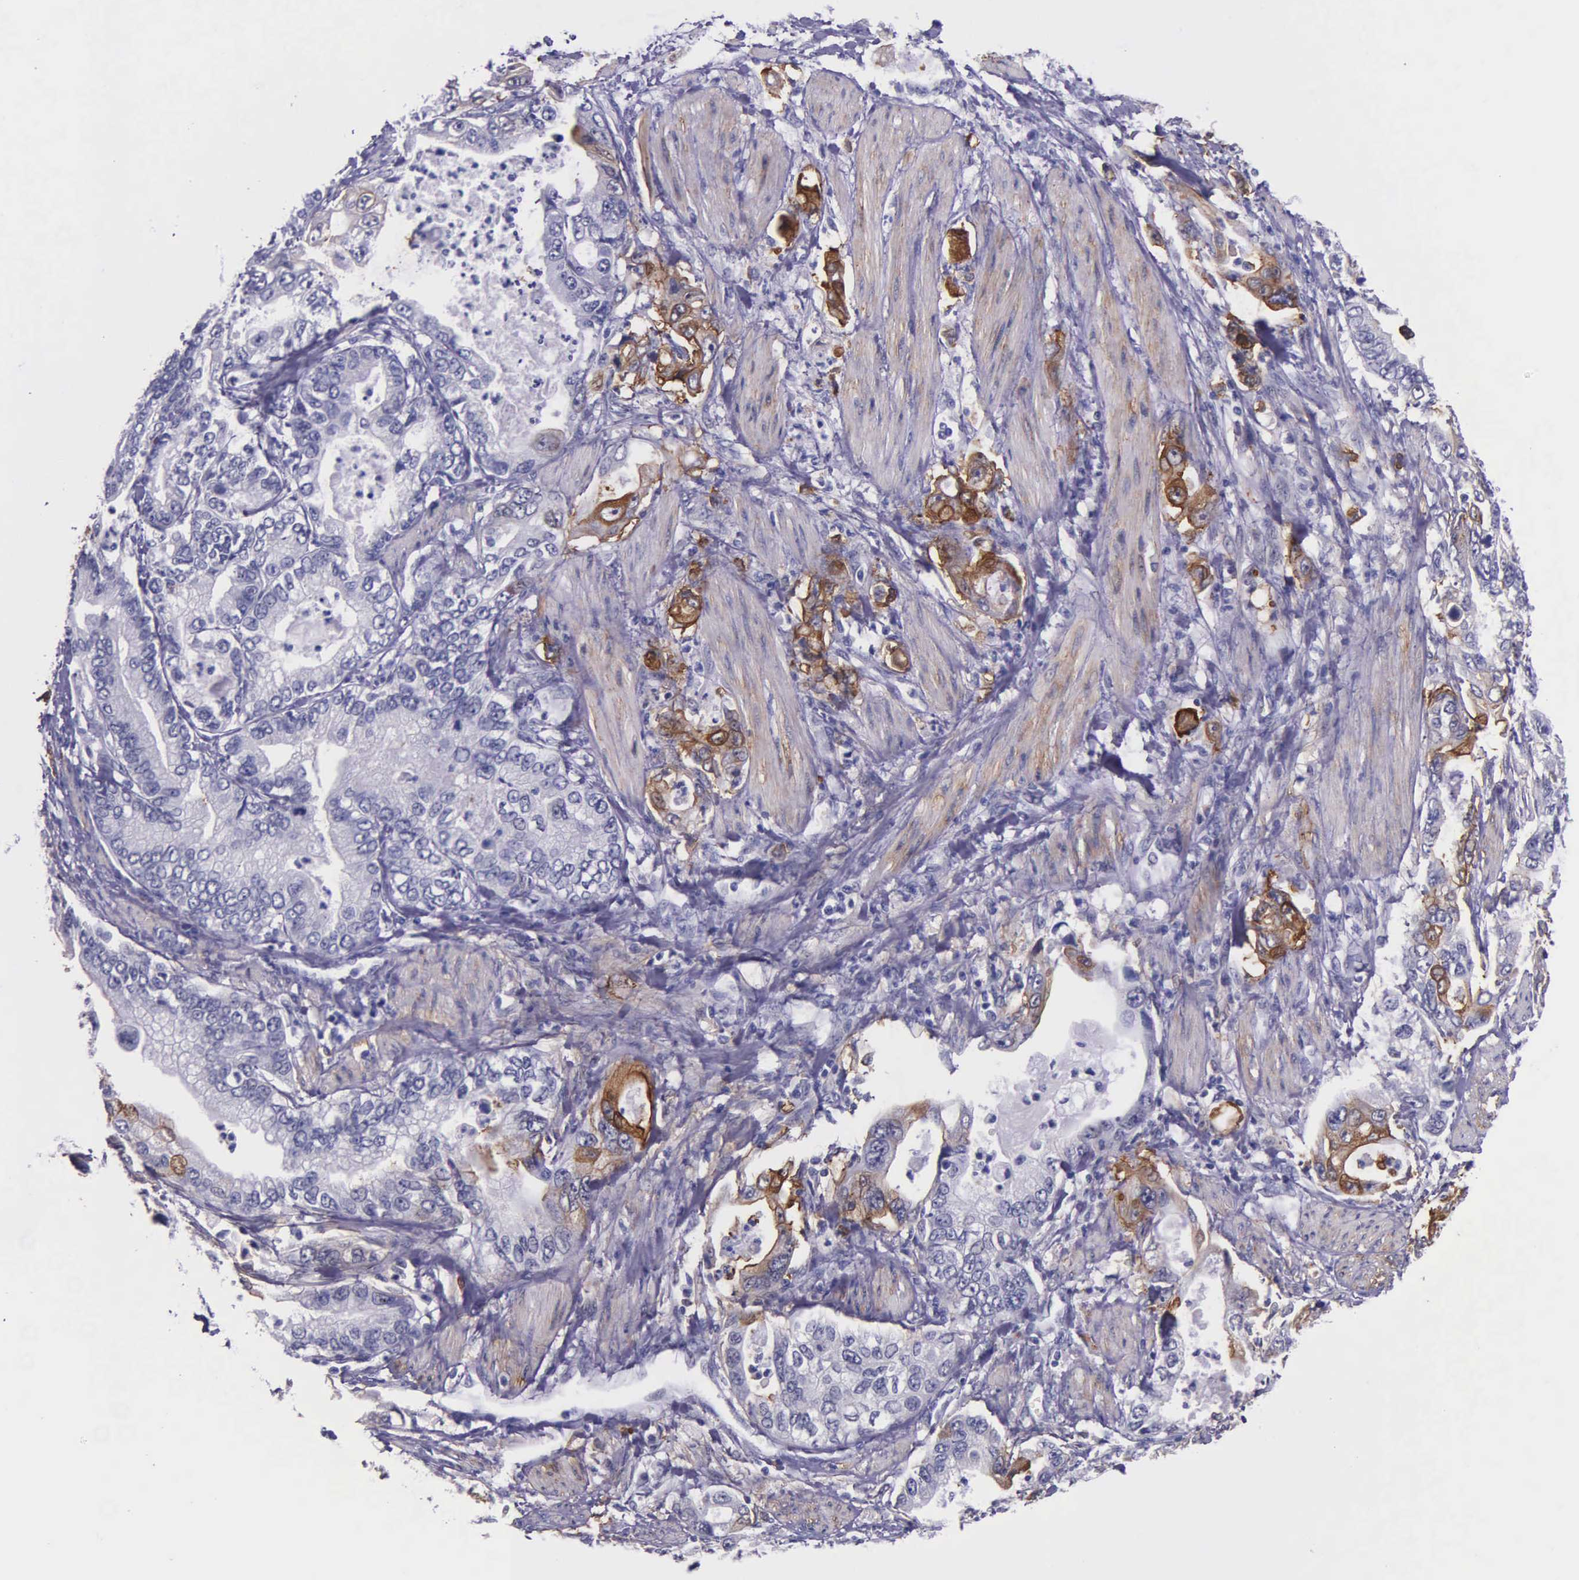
{"staining": {"intensity": "moderate", "quantity": ">75%", "location": "cytoplasmic/membranous"}, "tissue": "stomach cancer", "cell_type": "Tumor cells", "image_type": "cancer", "snomed": [{"axis": "morphology", "description": "Adenocarcinoma, NOS"}, {"axis": "topography", "description": "Pancreas"}, {"axis": "topography", "description": "Stomach, upper"}], "caption": "Immunohistochemical staining of human stomach cancer (adenocarcinoma) exhibits moderate cytoplasmic/membranous protein staining in approximately >75% of tumor cells.", "gene": "AHNAK2", "patient": {"sex": "male", "age": 77}}